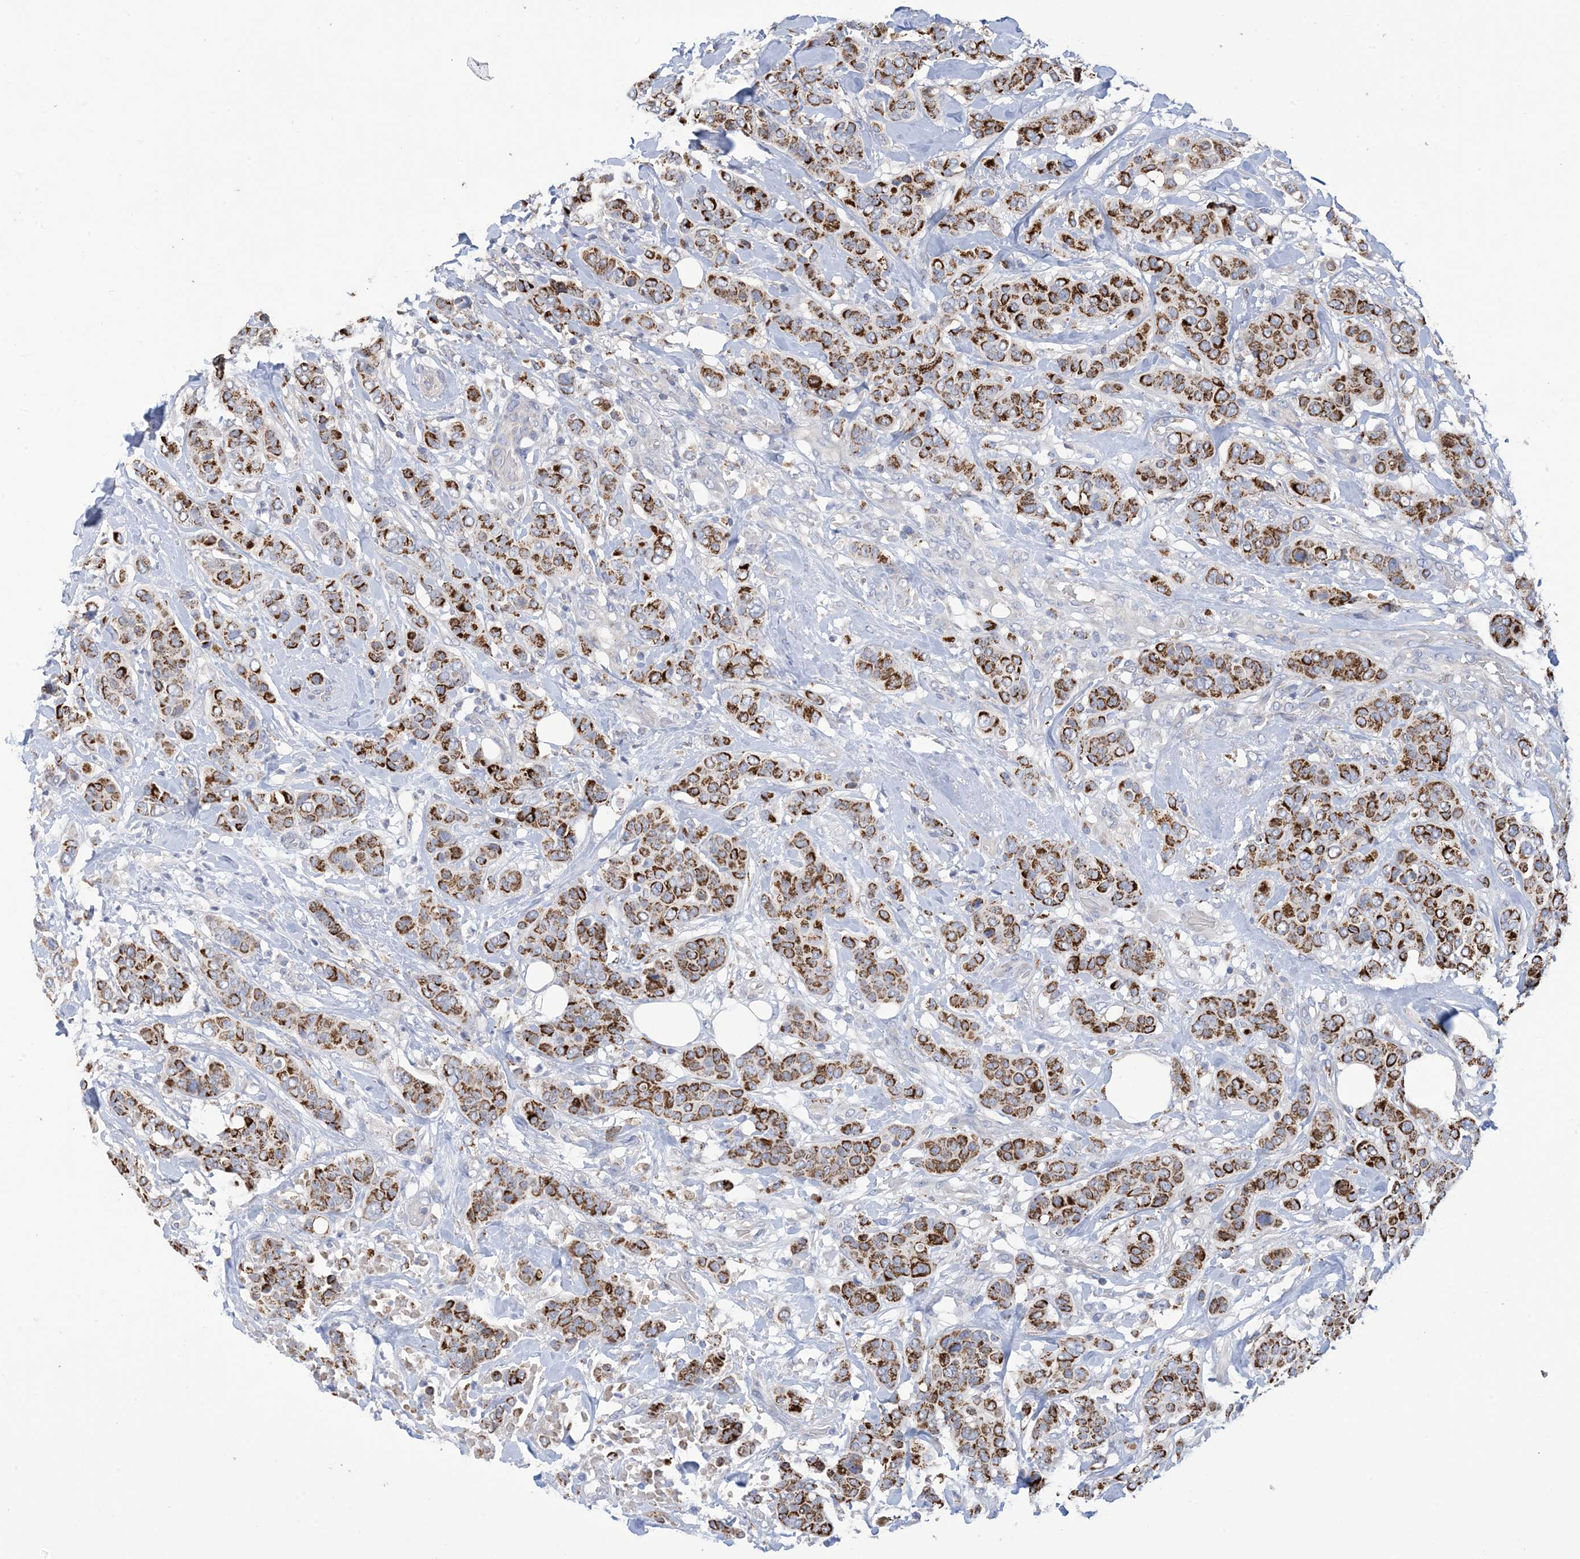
{"staining": {"intensity": "strong", "quantity": ">75%", "location": "cytoplasmic/membranous"}, "tissue": "breast cancer", "cell_type": "Tumor cells", "image_type": "cancer", "snomed": [{"axis": "morphology", "description": "Lobular carcinoma"}, {"axis": "topography", "description": "Breast"}], "caption": "About >75% of tumor cells in breast lobular carcinoma reveal strong cytoplasmic/membranous protein staining as visualized by brown immunohistochemical staining.", "gene": "CLEC16A", "patient": {"sex": "female", "age": 51}}